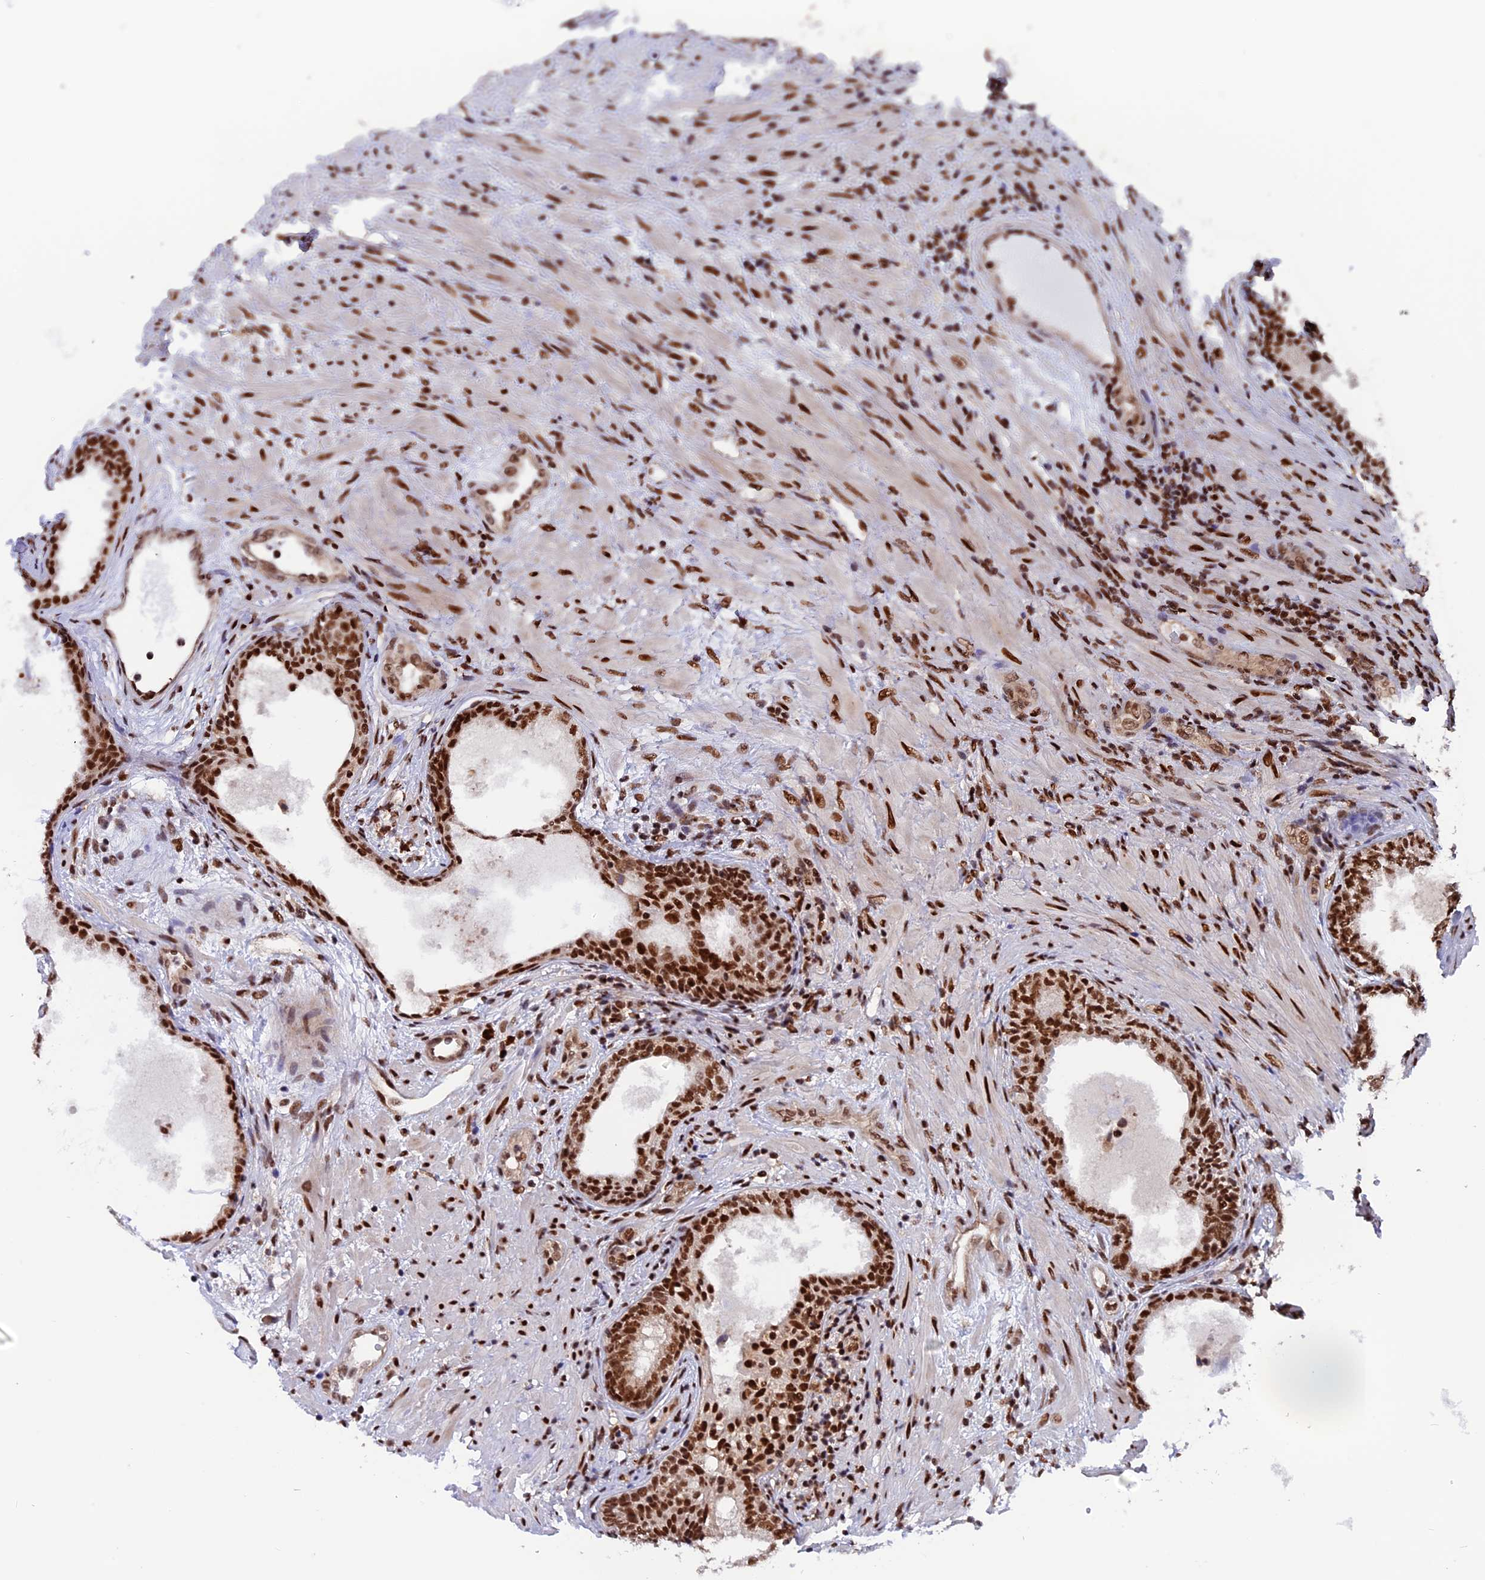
{"staining": {"intensity": "strong", "quantity": ">75%", "location": "nuclear"}, "tissue": "prostate", "cell_type": "Glandular cells", "image_type": "normal", "snomed": [{"axis": "morphology", "description": "Normal tissue, NOS"}, {"axis": "topography", "description": "Prostate"}], "caption": "Immunohistochemical staining of unremarkable prostate displays >75% levels of strong nuclear protein expression in about >75% of glandular cells.", "gene": "RAMACL", "patient": {"sex": "male", "age": 76}}